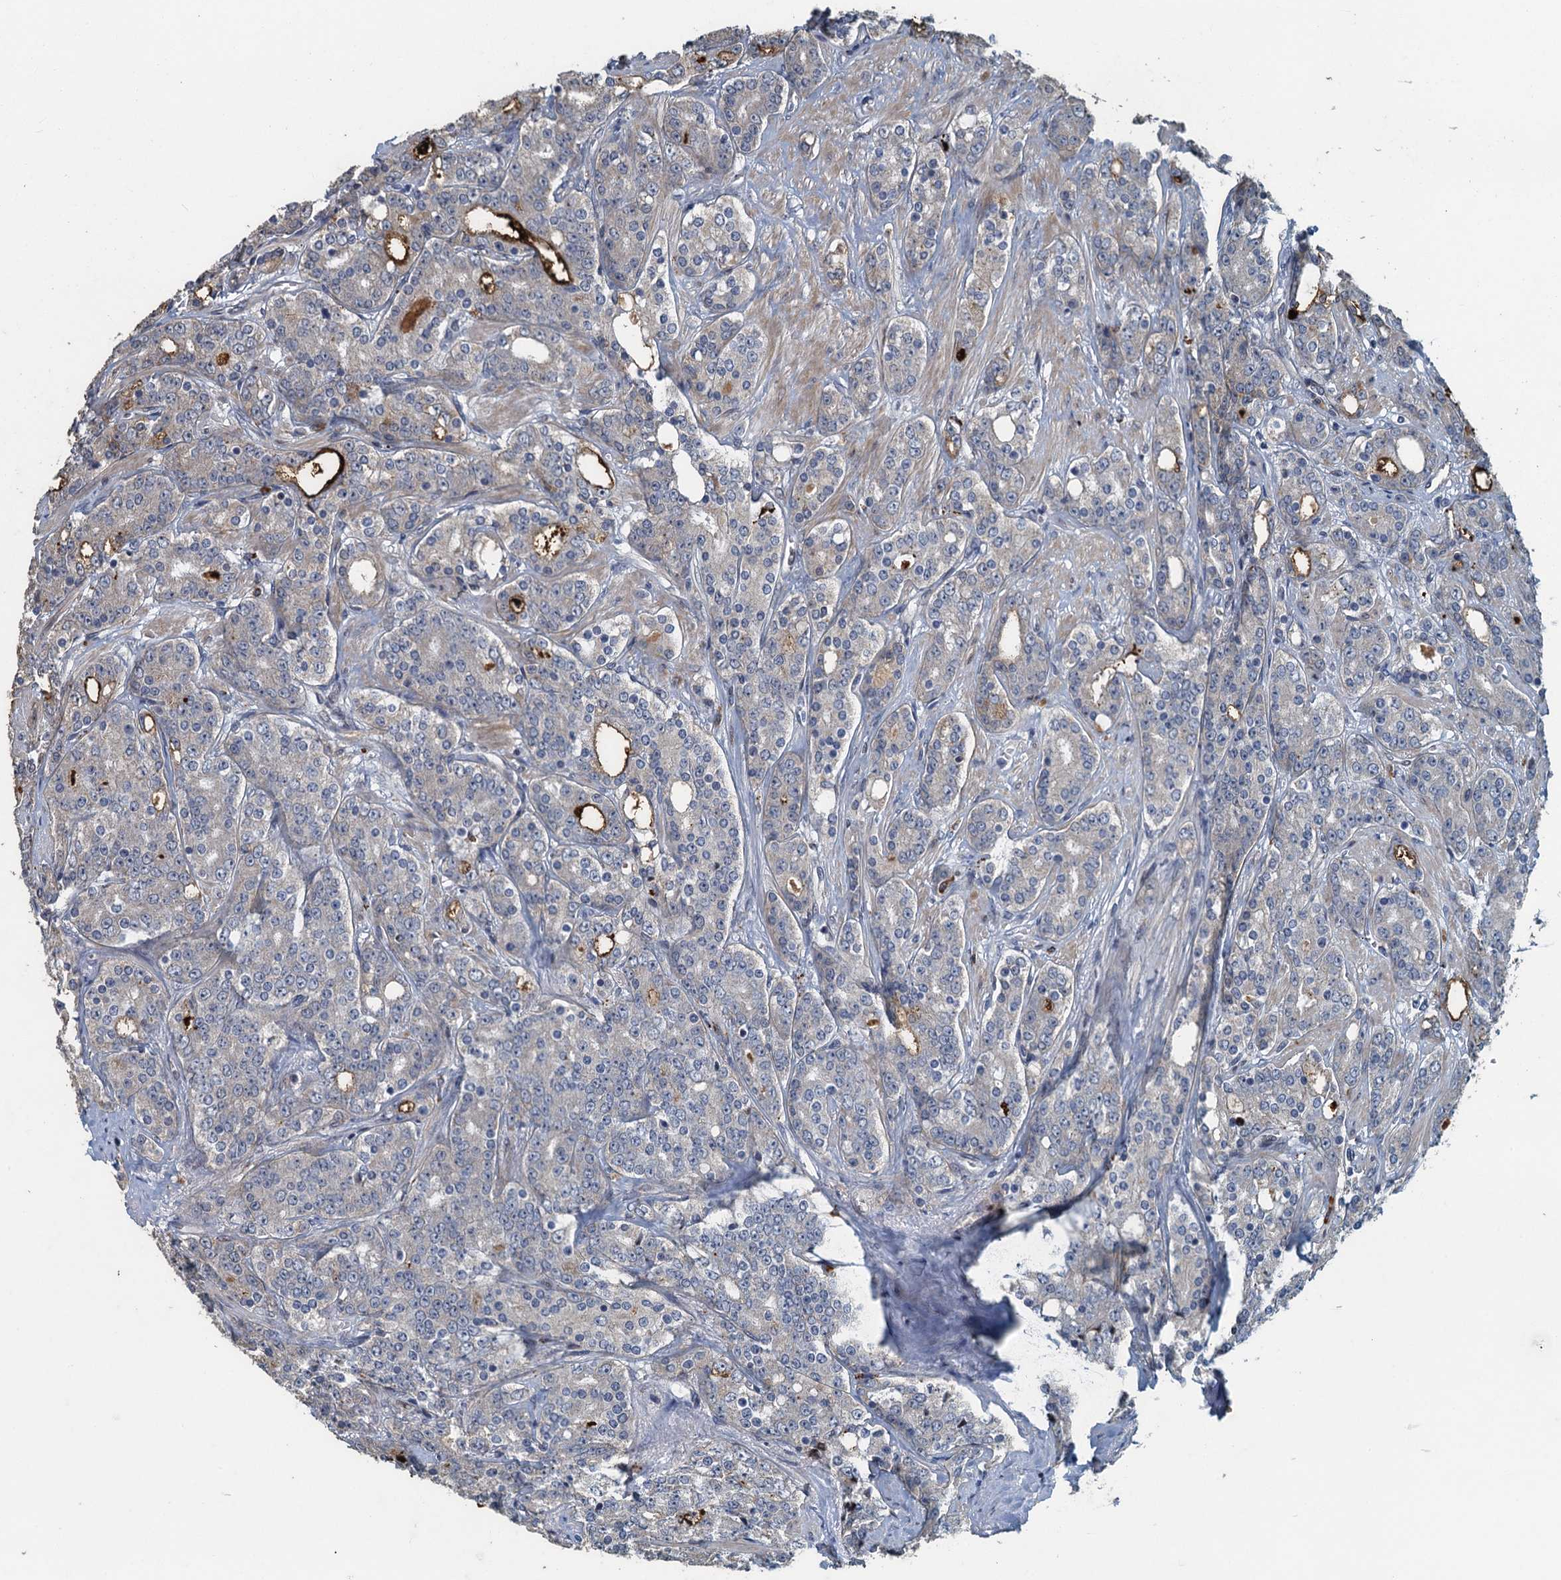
{"staining": {"intensity": "negative", "quantity": "none", "location": "none"}, "tissue": "prostate cancer", "cell_type": "Tumor cells", "image_type": "cancer", "snomed": [{"axis": "morphology", "description": "Adenocarcinoma, High grade"}, {"axis": "topography", "description": "Prostate"}], "caption": "This is a image of immunohistochemistry (IHC) staining of prostate cancer, which shows no expression in tumor cells.", "gene": "AGRN", "patient": {"sex": "male", "age": 62}}